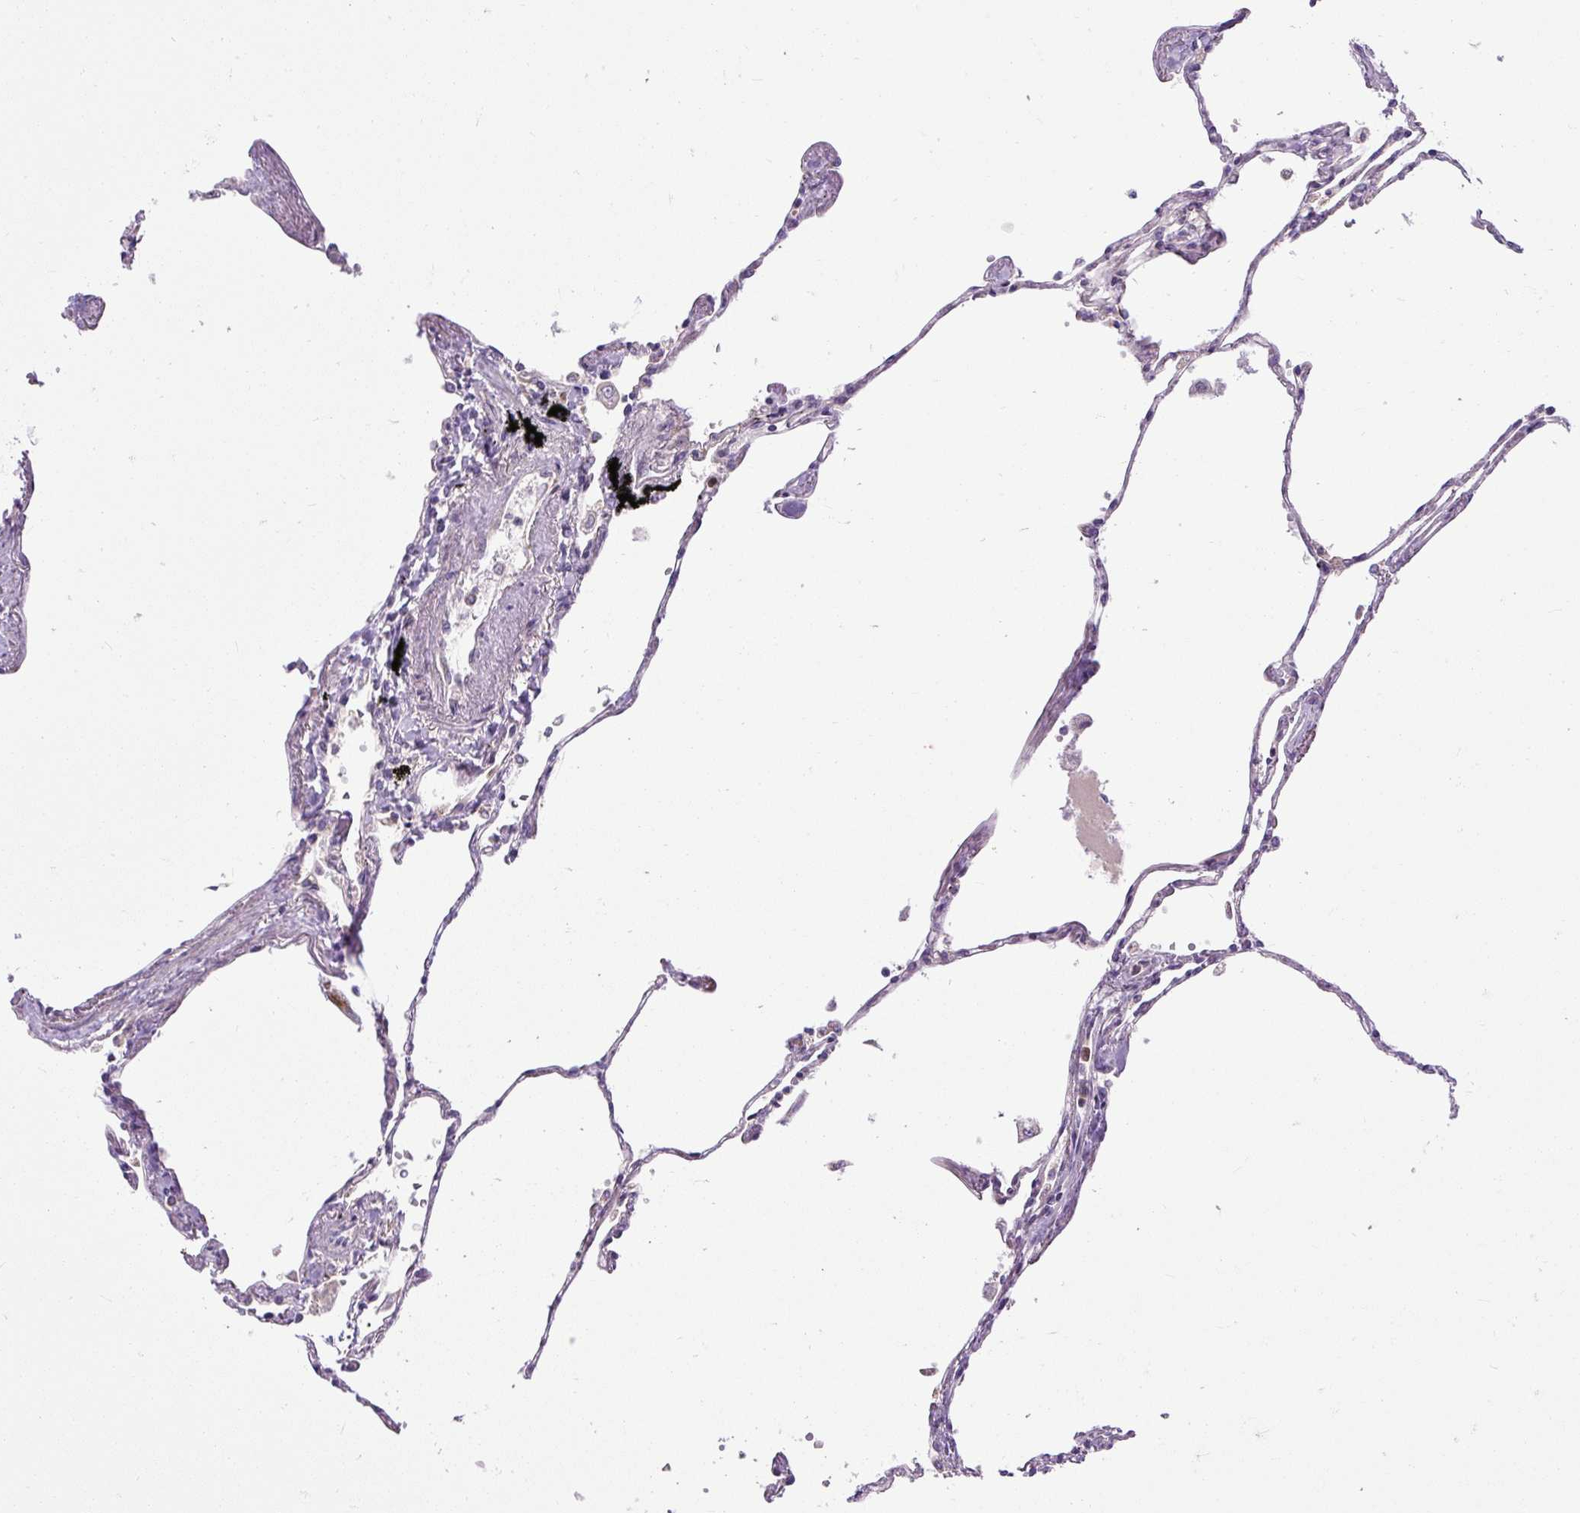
{"staining": {"intensity": "moderate", "quantity": "<25%", "location": "cytoplasmic/membranous"}, "tissue": "lung", "cell_type": "Alveolar cells", "image_type": "normal", "snomed": [{"axis": "morphology", "description": "Normal tissue, NOS"}, {"axis": "topography", "description": "Lung"}], "caption": "Protein expression analysis of benign human lung reveals moderate cytoplasmic/membranous expression in approximately <25% of alveolar cells. (DAB IHC, brown staining for protein, blue staining for nuclei).", "gene": "TM2D3", "patient": {"sex": "female", "age": 67}}